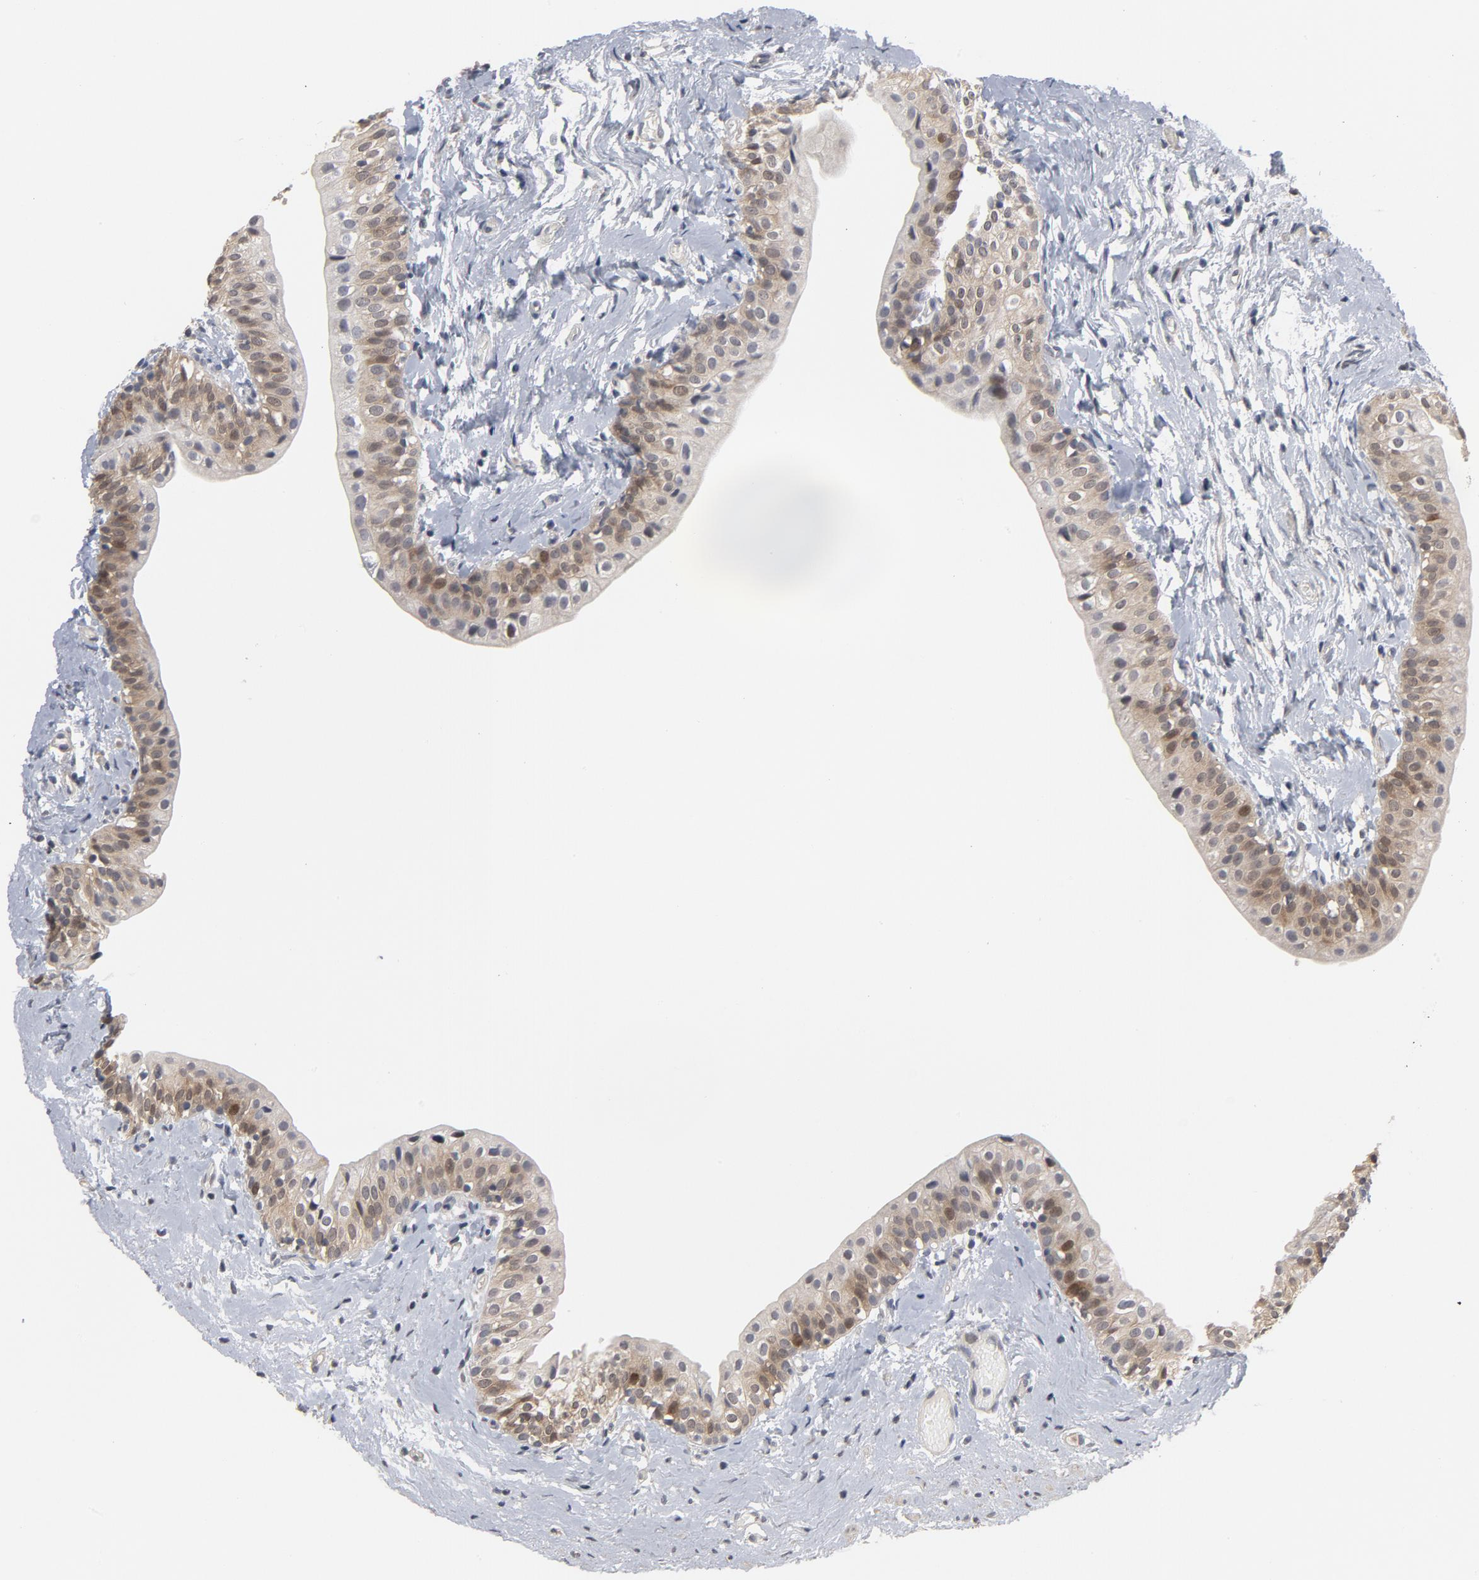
{"staining": {"intensity": "moderate", "quantity": ">75%", "location": "cytoplasmic/membranous,nuclear"}, "tissue": "urinary bladder", "cell_type": "Urothelial cells", "image_type": "normal", "snomed": [{"axis": "morphology", "description": "Normal tissue, NOS"}, {"axis": "topography", "description": "Urinary bladder"}], "caption": "The immunohistochemical stain highlights moderate cytoplasmic/membranous,nuclear positivity in urothelial cells of normal urinary bladder.", "gene": "PPP1R1B", "patient": {"sex": "male", "age": 59}}